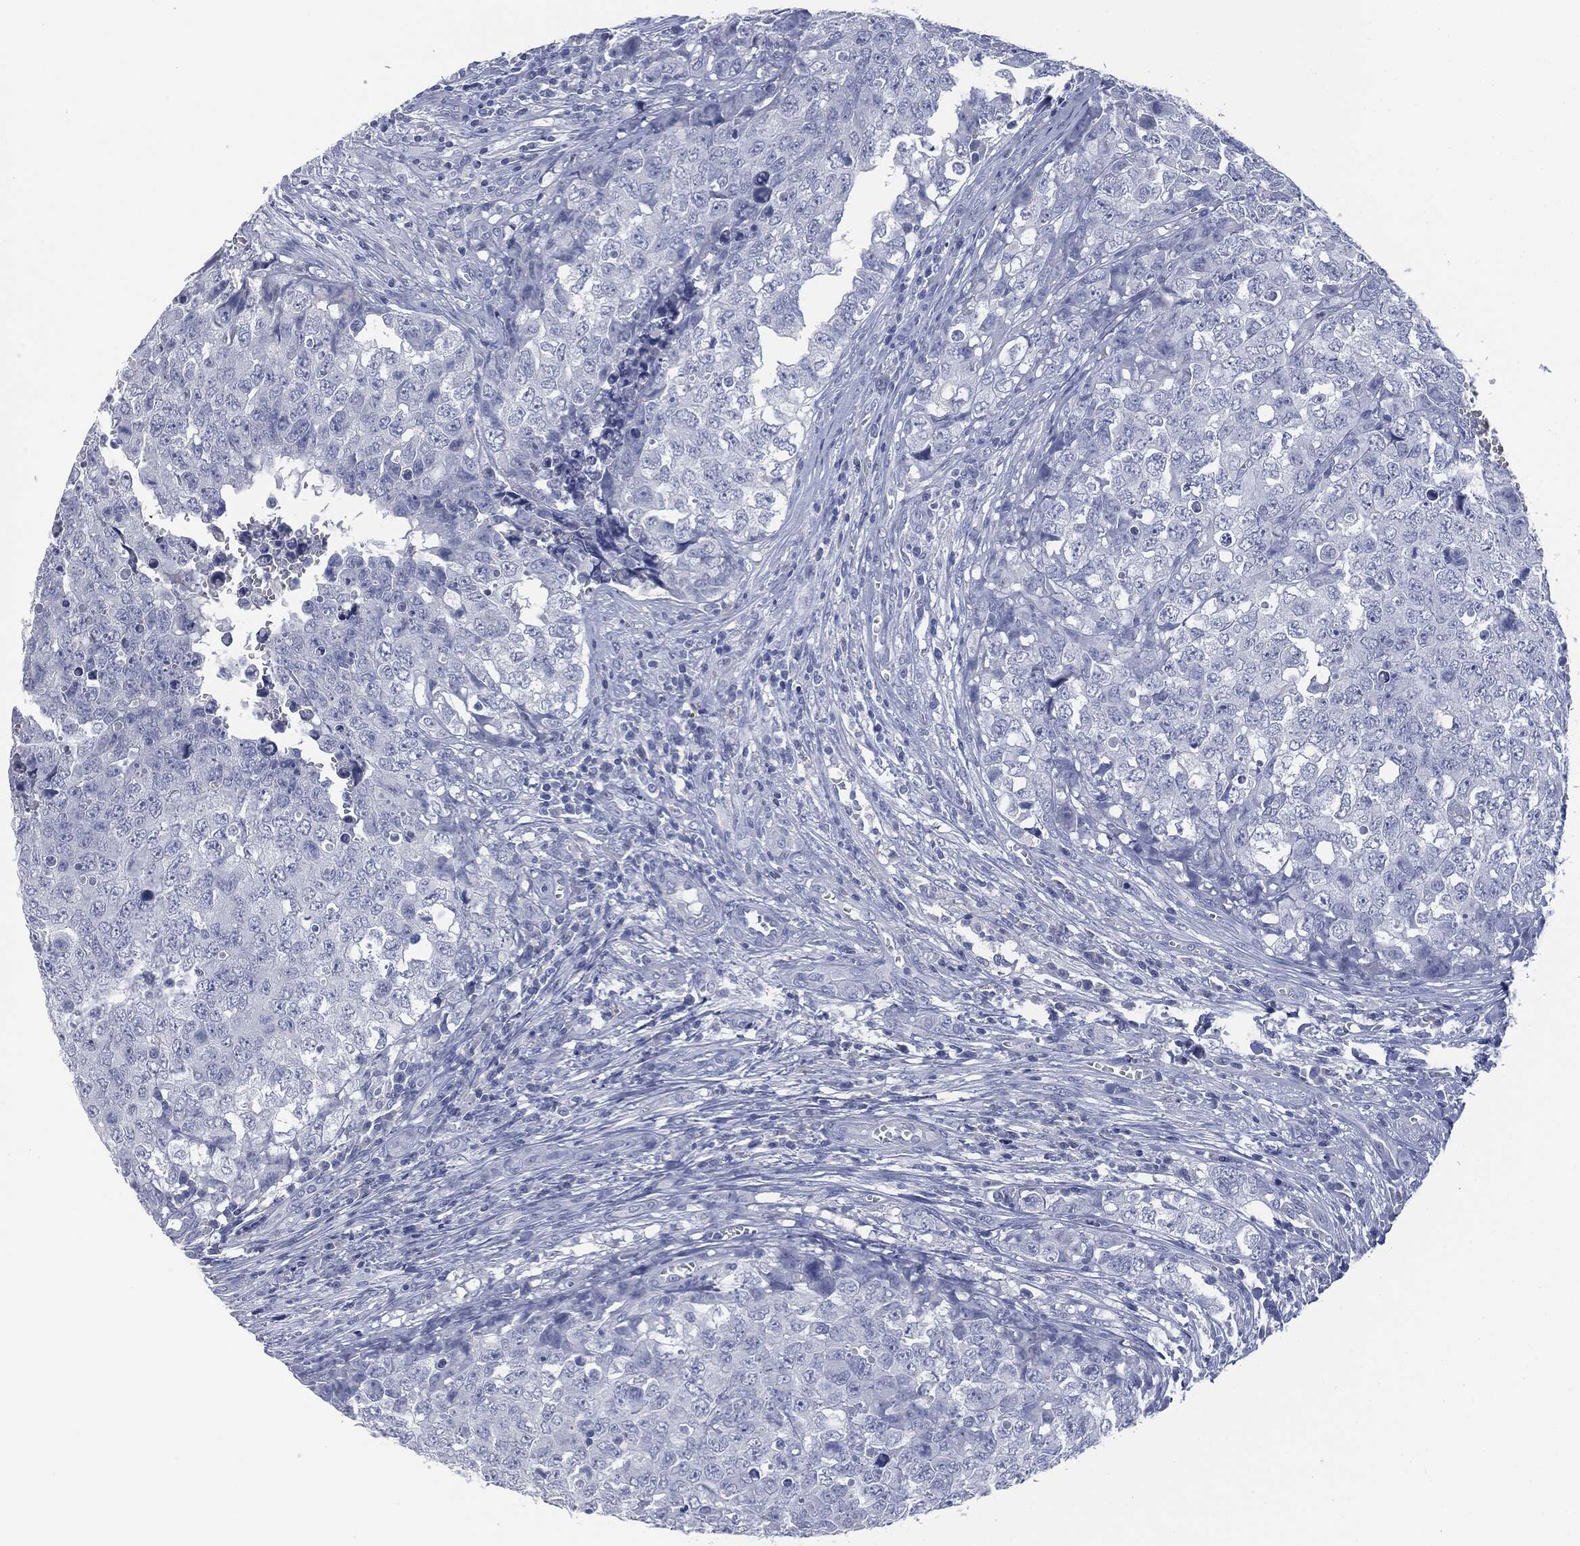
{"staining": {"intensity": "negative", "quantity": "none", "location": "none"}, "tissue": "testis cancer", "cell_type": "Tumor cells", "image_type": "cancer", "snomed": [{"axis": "morphology", "description": "Carcinoma, Embryonal, NOS"}, {"axis": "topography", "description": "Testis"}], "caption": "DAB (3,3'-diaminobenzidine) immunohistochemical staining of testis cancer displays no significant staining in tumor cells.", "gene": "MUC16", "patient": {"sex": "male", "age": 23}}